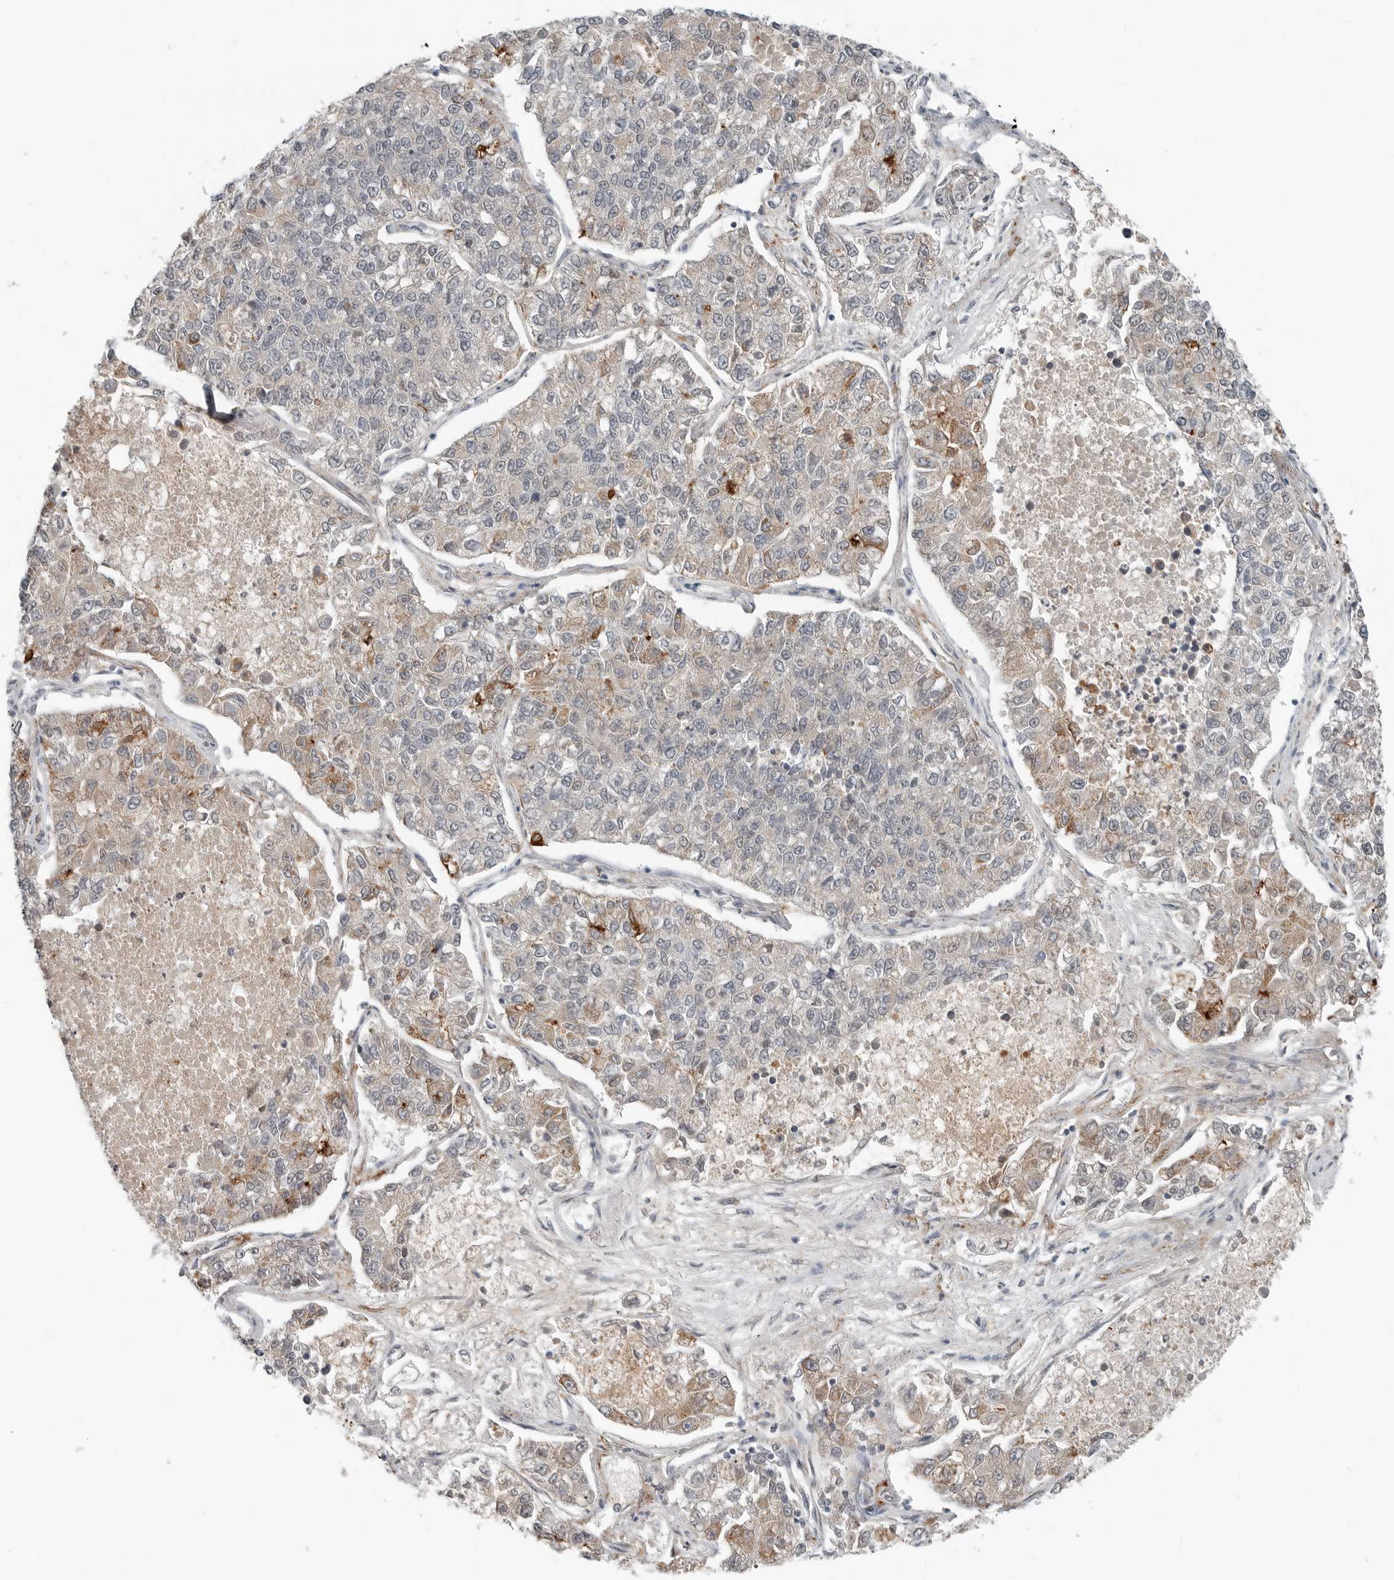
{"staining": {"intensity": "moderate", "quantity": "<25%", "location": "cytoplasmic/membranous"}, "tissue": "lung cancer", "cell_type": "Tumor cells", "image_type": "cancer", "snomed": [{"axis": "morphology", "description": "Adenocarcinoma, NOS"}, {"axis": "topography", "description": "Lung"}], "caption": "Lung adenocarcinoma tissue shows moderate cytoplasmic/membranous expression in about <25% of tumor cells (IHC, brightfield microscopy, high magnification).", "gene": "FCRLB", "patient": {"sex": "male", "age": 49}}